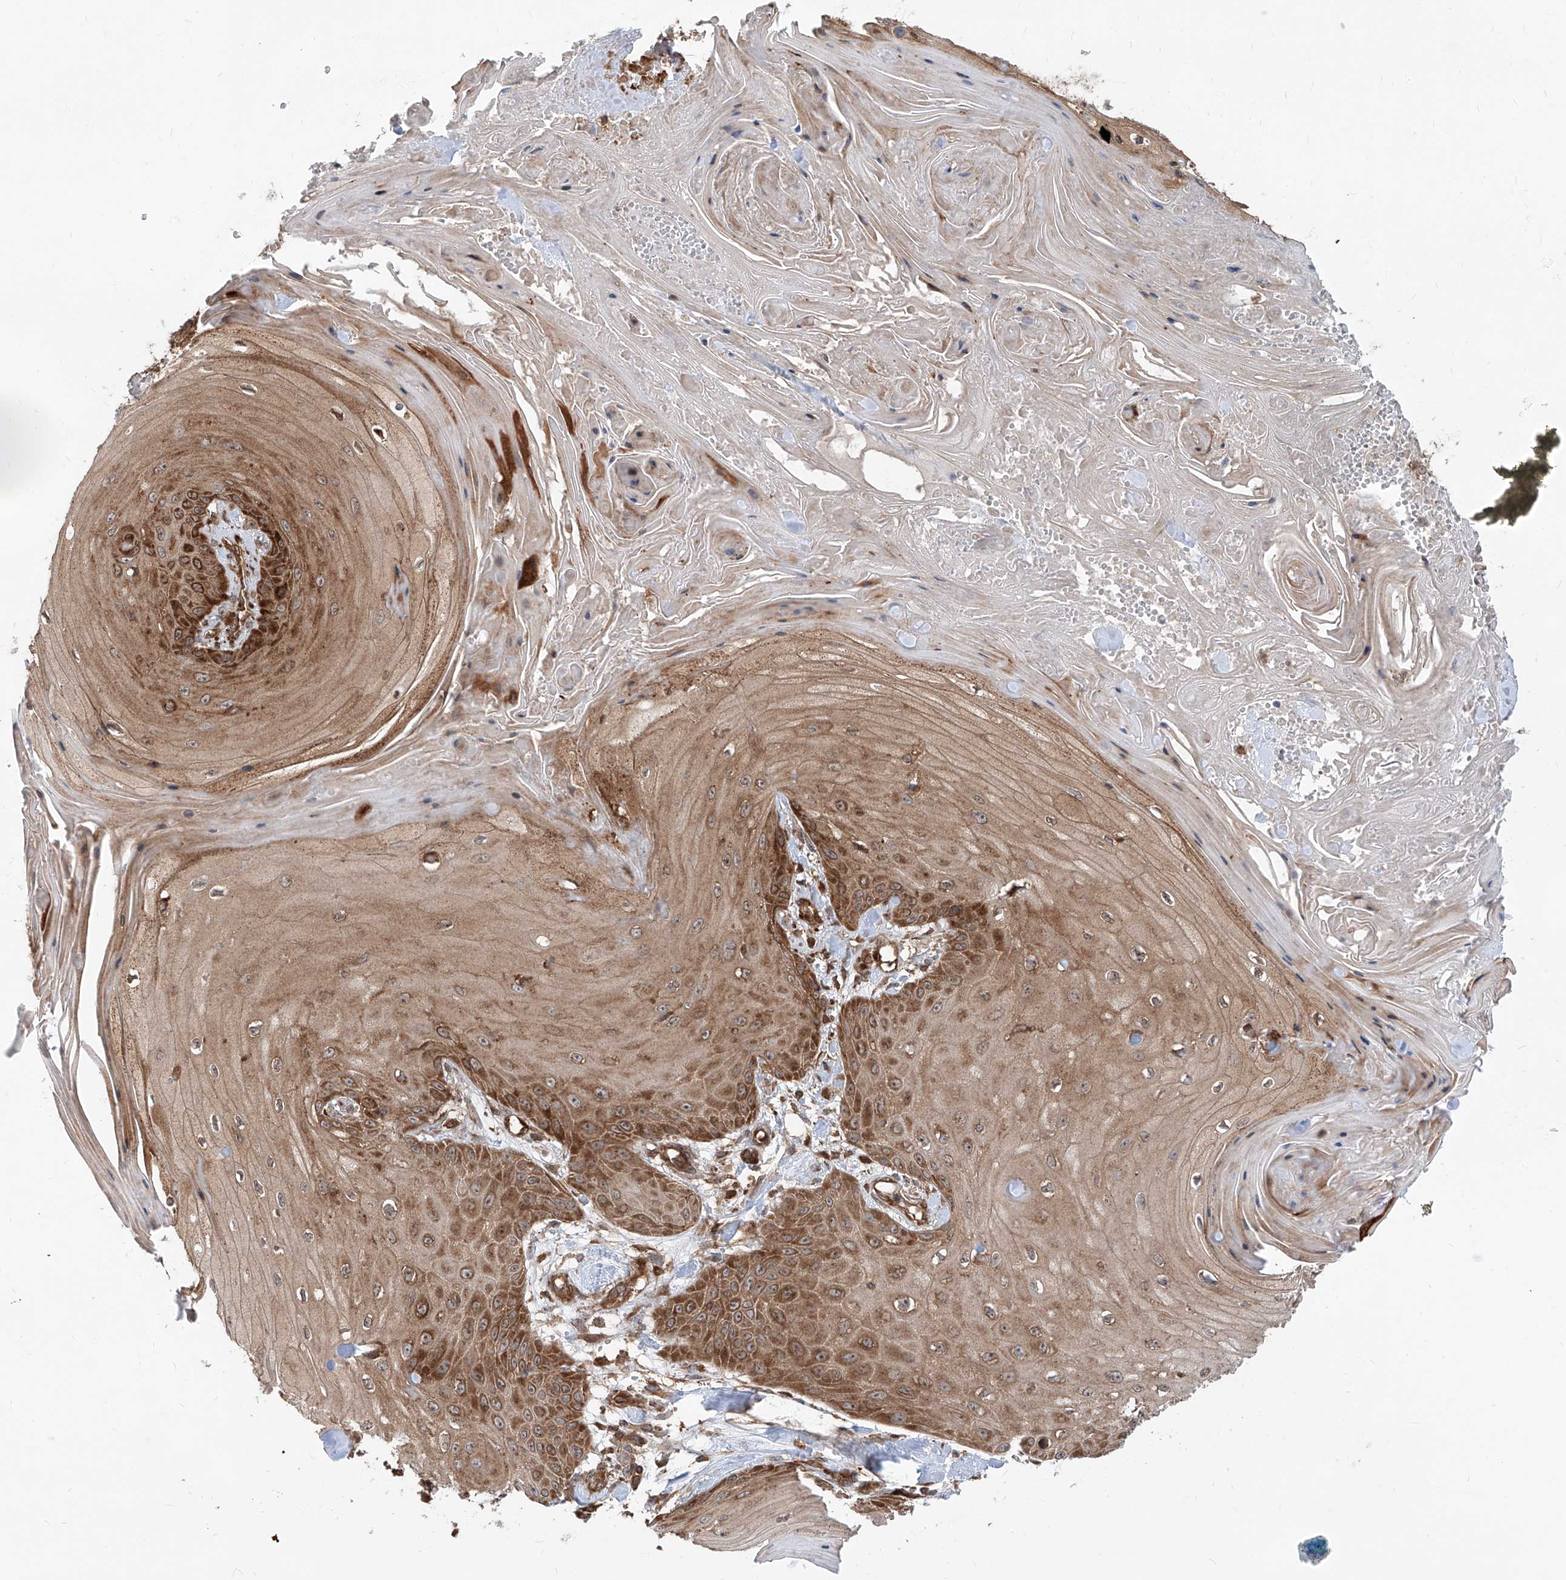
{"staining": {"intensity": "strong", "quantity": ">75%", "location": "cytoplasmic/membranous"}, "tissue": "skin cancer", "cell_type": "Tumor cells", "image_type": "cancer", "snomed": [{"axis": "morphology", "description": "Squamous cell carcinoma, NOS"}, {"axis": "topography", "description": "Skin"}], "caption": "The histopathology image displays immunohistochemical staining of skin squamous cell carcinoma. There is strong cytoplasmic/membranous staining is identified in approximately >75% of tumor cells.", "gene": "MAGED2", "patient": {"sex": "male", "age": 74}}